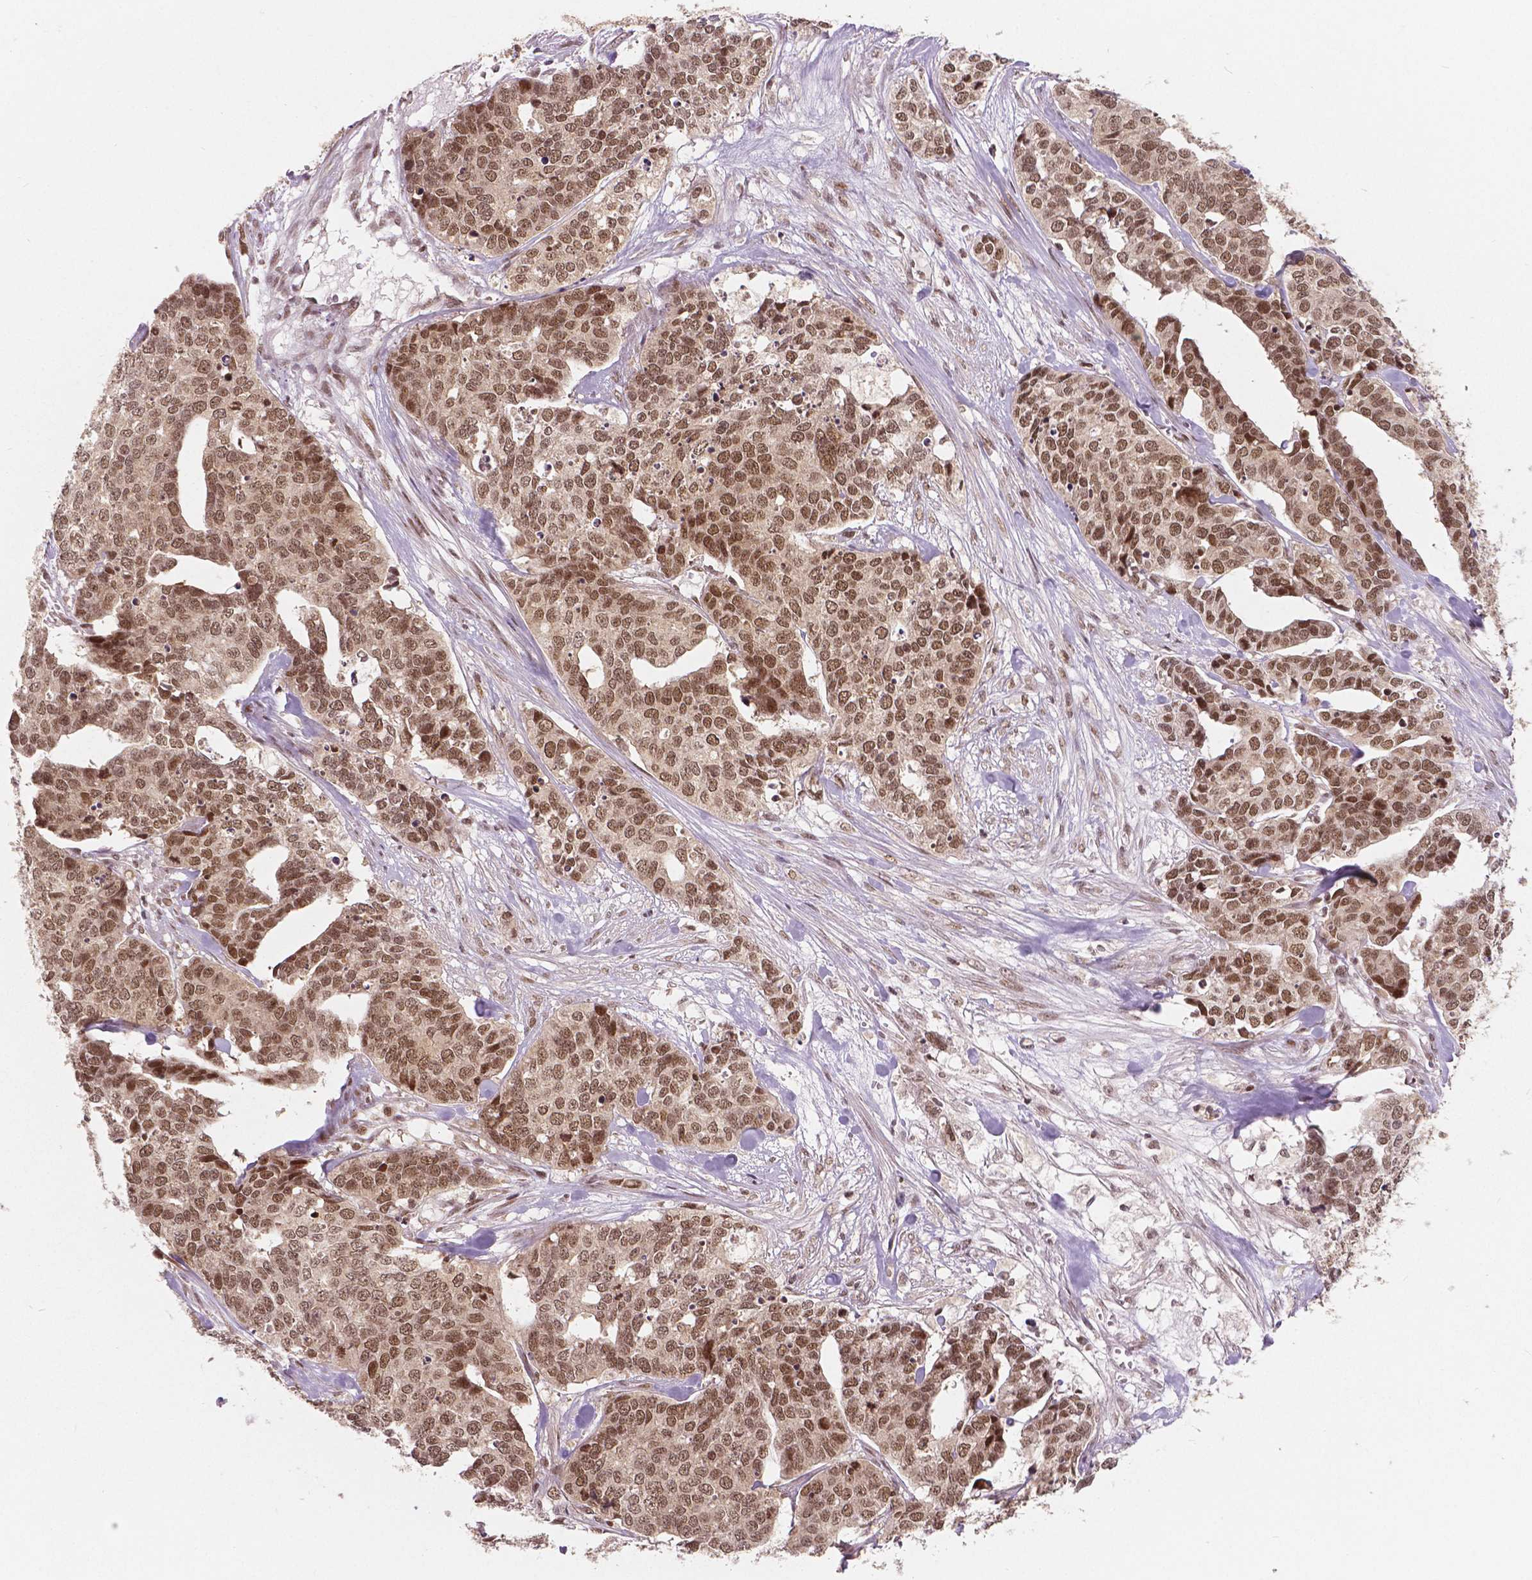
{"staining": {"intensity": "moderate", "quantity": ">75%", "location": "nuclear"}, "tissue": "ovarian cancer", "cell_type": "Tumor cells", "image_type": "cancer", "snomed": [{"axis": "morphology", "description": "Carcinoma, endometroid"}, {"axis": "topography", "description": "Ovary"}], "caption": "Protein expression analysis of human endometroid carcinoma (ovarian) reveals moderate nuclear positivity in about >75% of tumor cells.", "gene": "NSD2", "patient": {"sex": "female", "age": 65}}